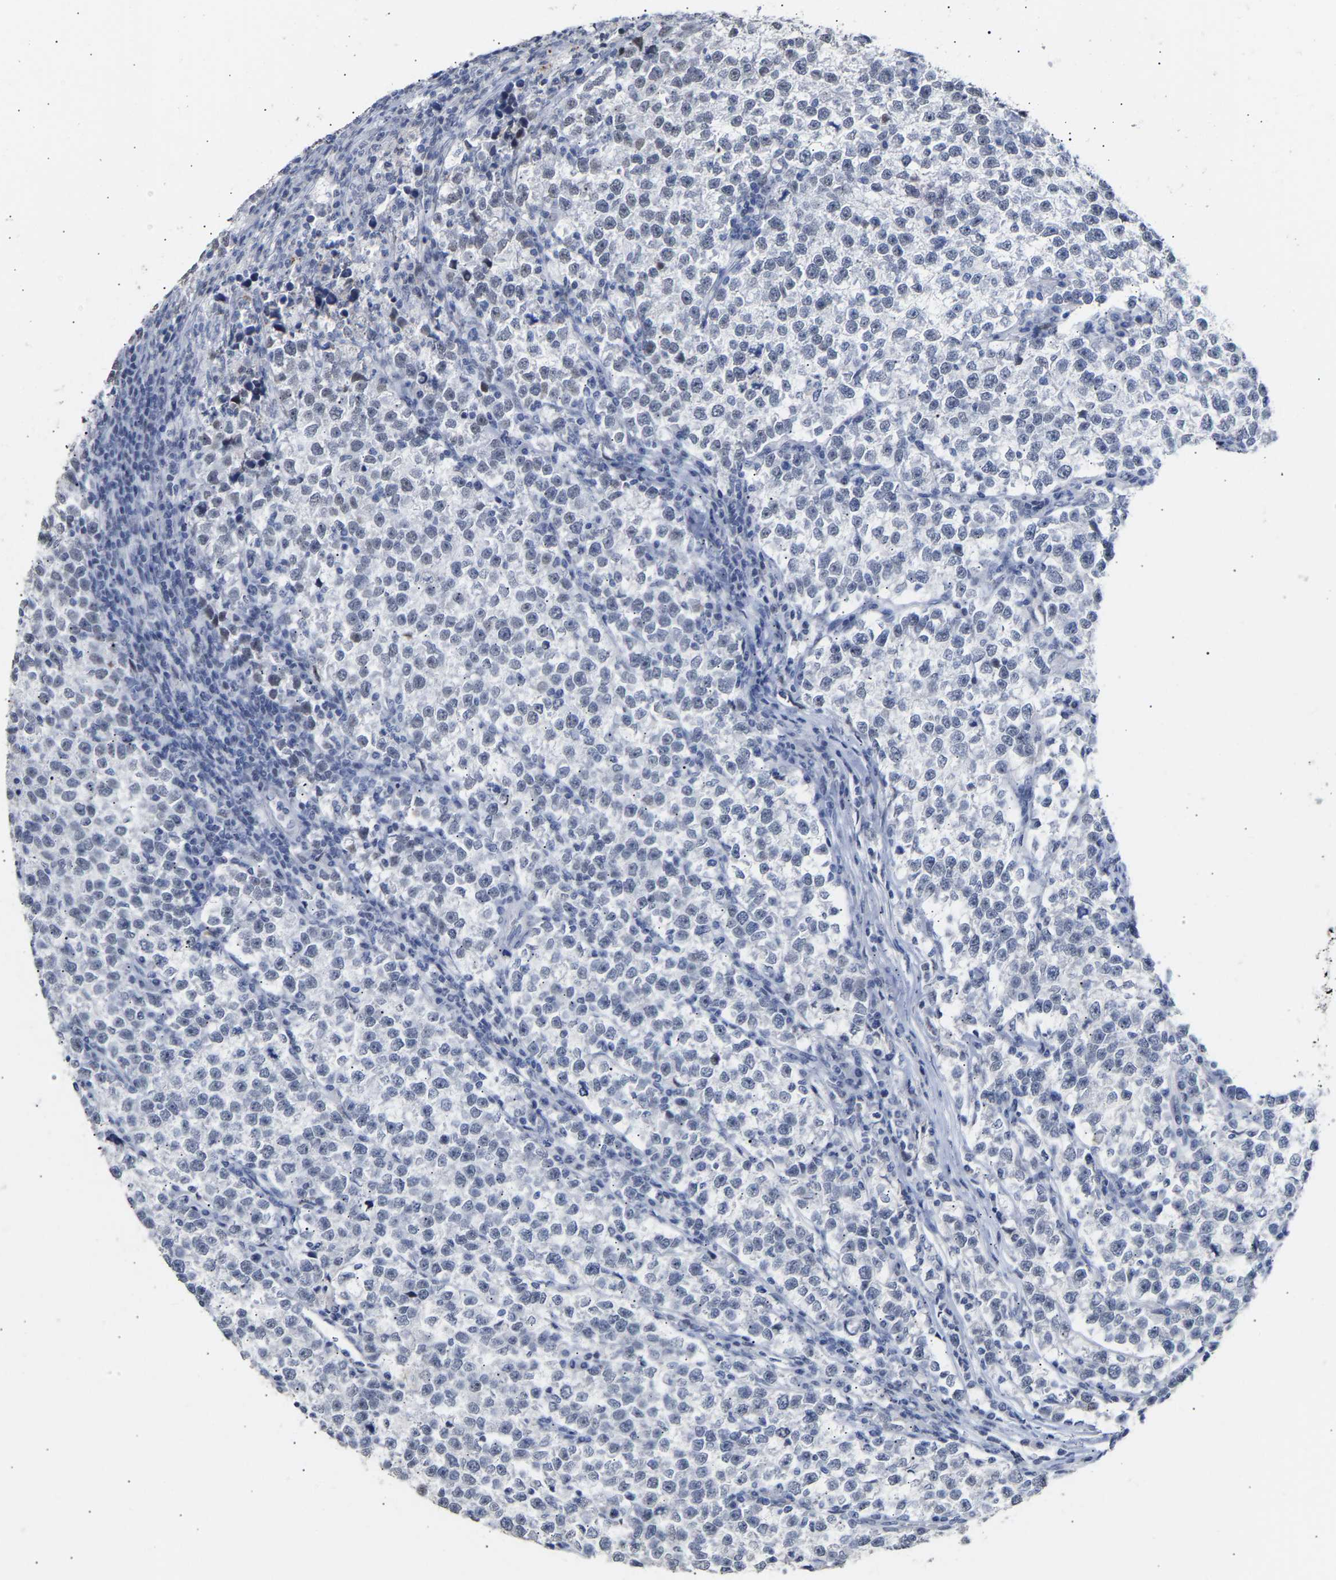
{"staining": {"intensity": "negative", "quantity": "none", "location": "none"}, "tissue": "testis cancer", "cell_type": "Tumor cells", "image_type": "cancer", "snomed": [{"axis": "morphology", "description": "Normal tissue, NOS"}, {"axis": "morphology", "description": "Seminoma, NOS"}, {"axis": "topography", "description": "Testis"}], "caption": "This image is of testis cancer (seminoma) stained with immunohistochemistry (IHC) to label a protein in brown with the nuclei are counter-stained blue. There is no positivity in tumor cells.", "gene": "AMPH", "patient": {"sex": "male", "age": 43}}